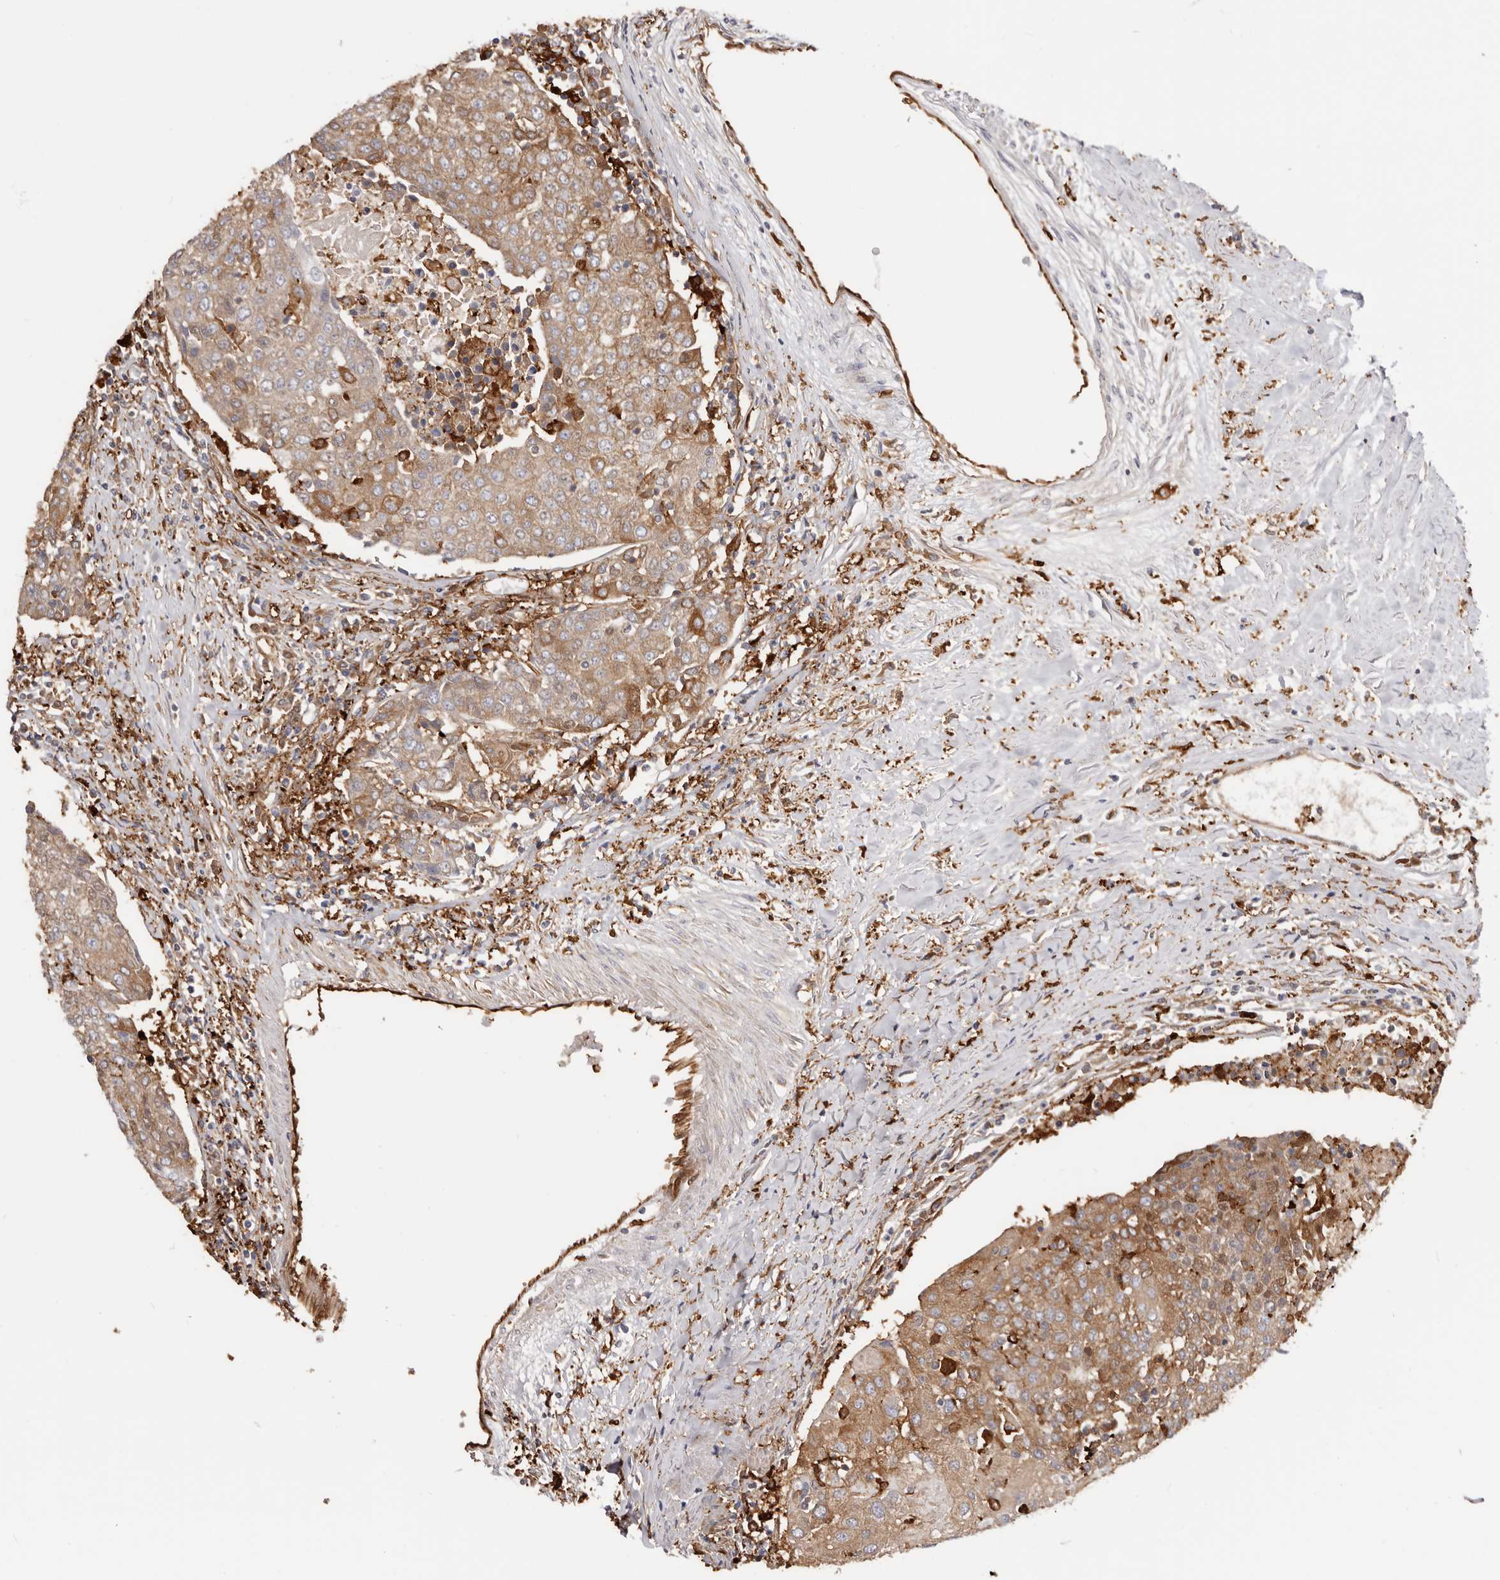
{"staining": {"intensity": "moderate", "quantity": ">75%", "location": "cytoplasmic/membranous"}, "tissue": "urothelial cancer", "cell_type": "Tumor cells", "image_type": "cancer", "snomed": [{"axis": "morphology", "description": "Urothelial carcinoma, High grade"}, {"axis": "topography", "description": "Urinary bladder"}], "caption": "This is an image of immunohistochemistry staining of urothelial carcinoma (high-grade), which shows moderate positivity in the cytoplasmic/membranous of tumor cells.", "gene": "LAP3", "patient": {"sex": "female", "age": 85}}